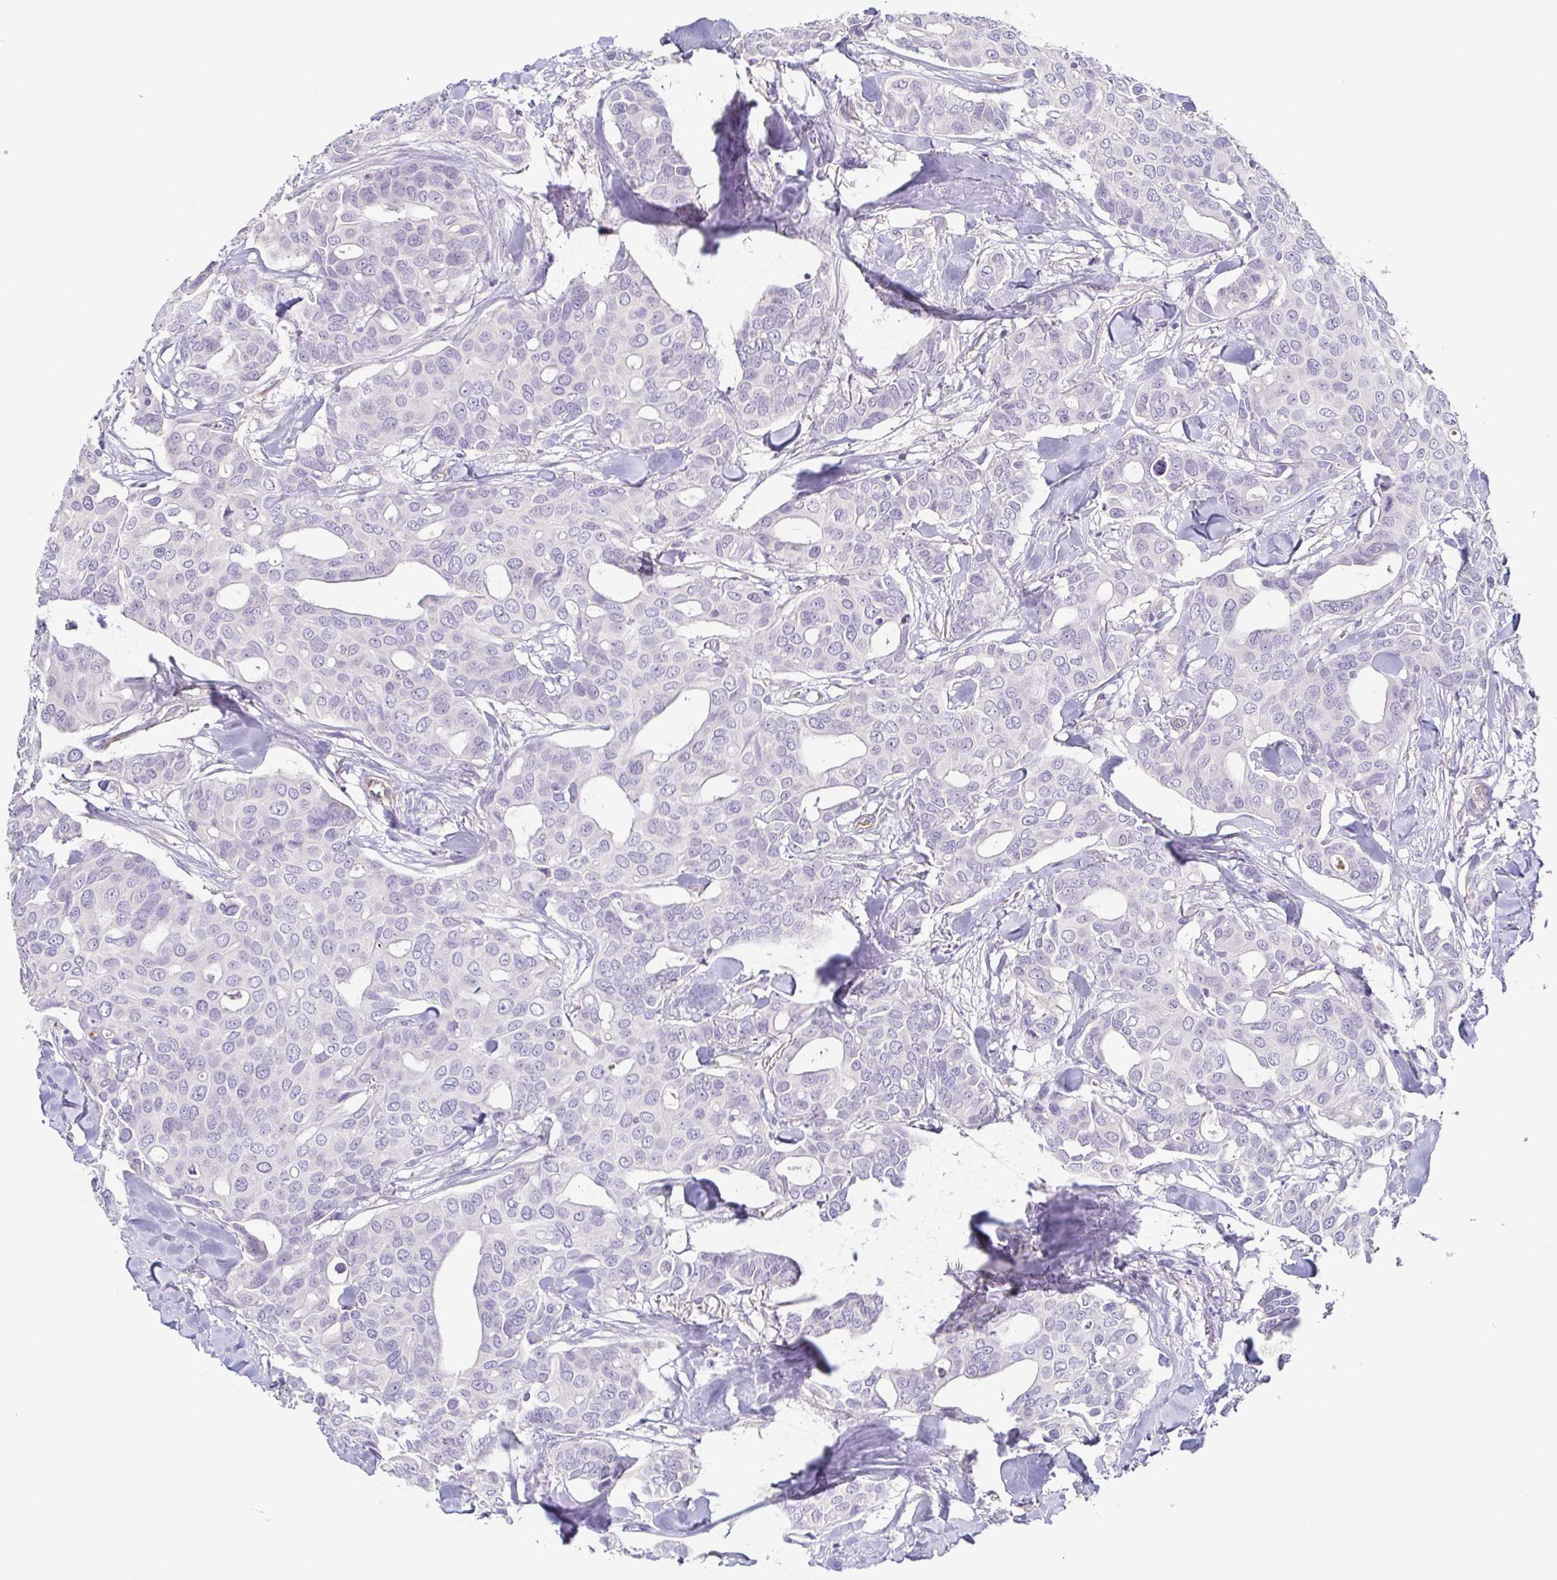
{"staining": {"intensity": "negative", "quantity": "none", "location": "none"}, "tissue": "breast cancer", "cell_type": "Tumor cells", "image_type": "cancer", "snomed": [{"axis": "morphology", "description": "Duct carcinoma"}, {"axis": "topography", "description": "Breast"}], "caption": "Tumor cells show no significant positivity in breast cancer (infiltrating ductal carcinoma).", "gene": "COL17A1", "patient": {"sex": "female", "age": 54}}